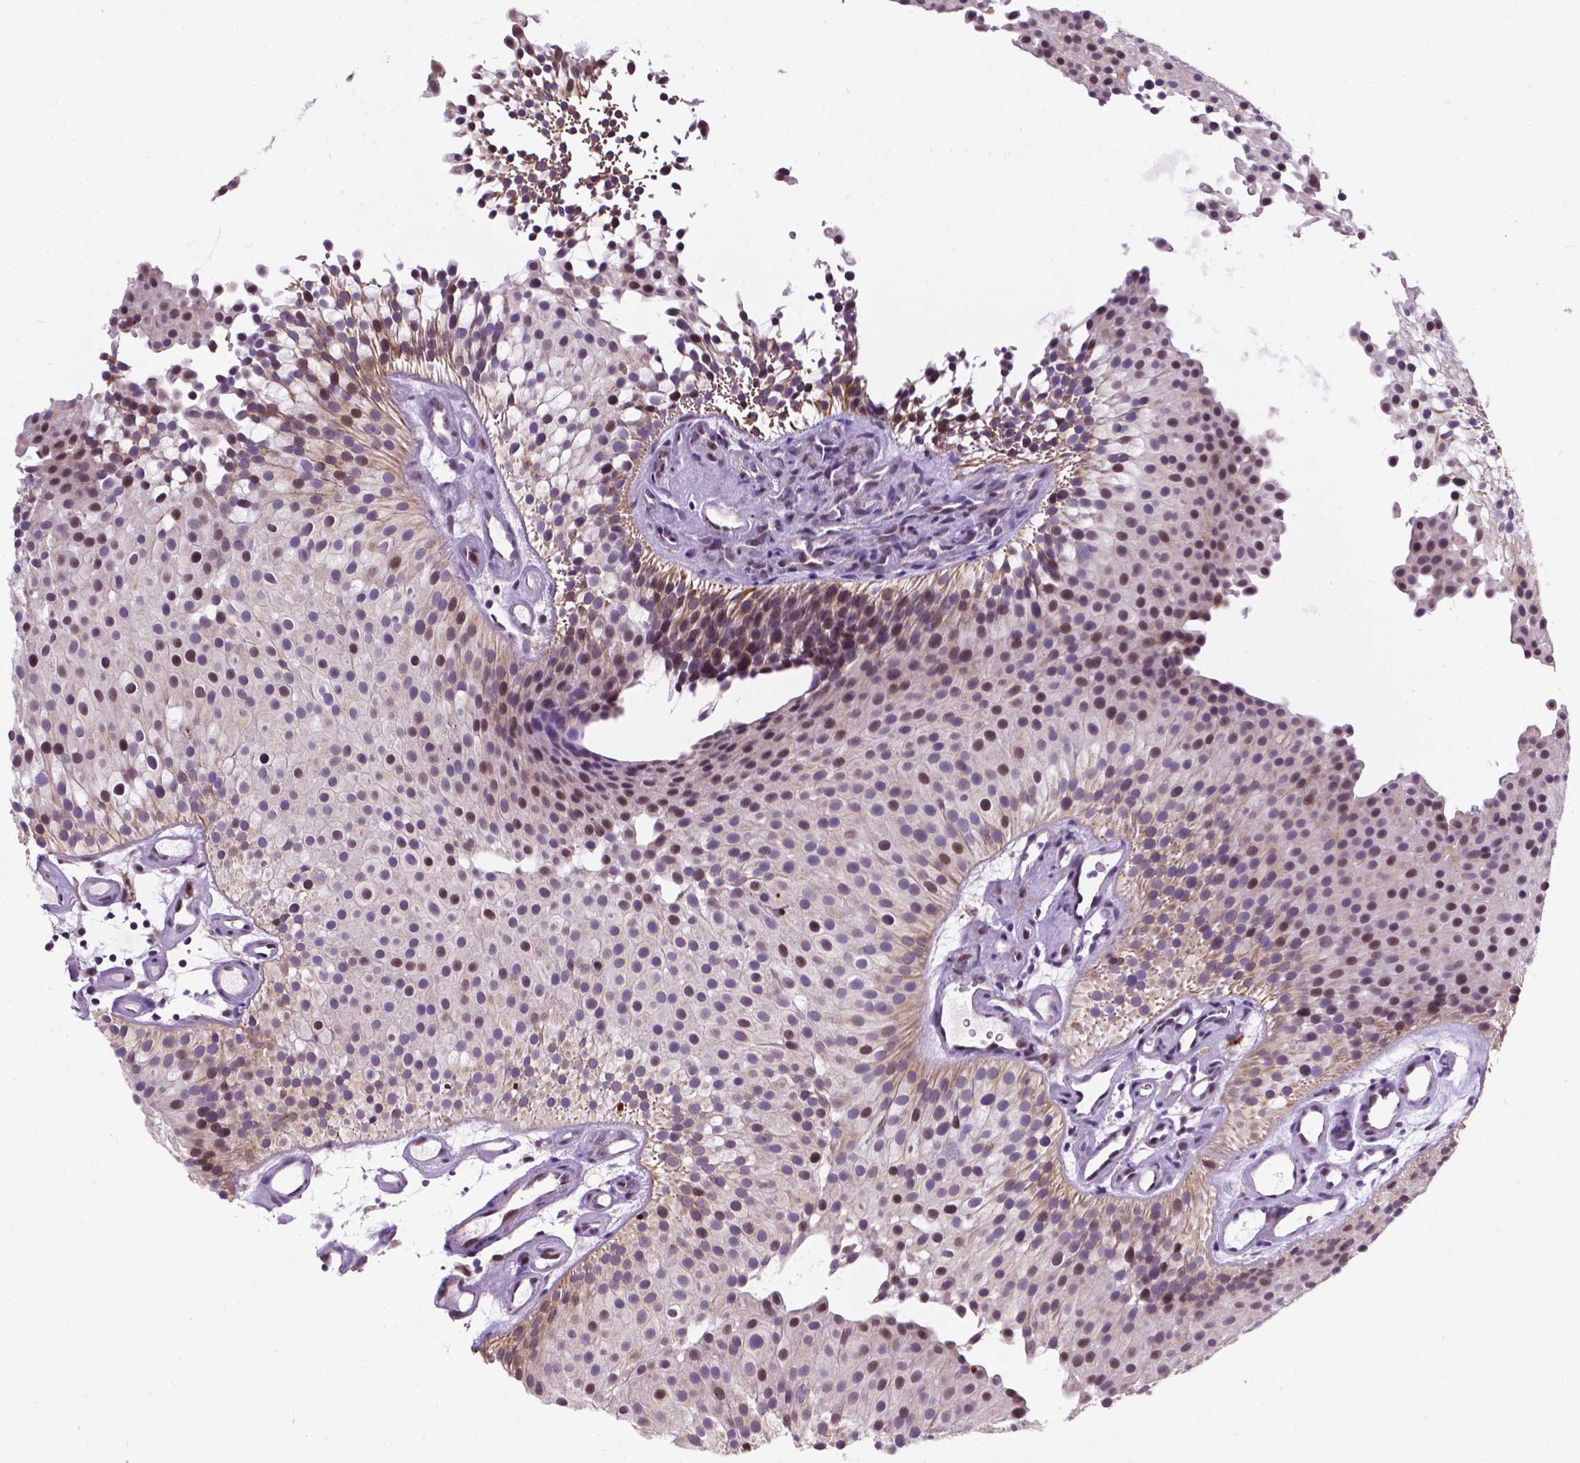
{"staining": {"intensity": "weak", "quantity": "25%-75%", "location": "cytoplasmic/membranous,nuclear"}, "tissue": "urothelial cancer", "cell_type": "Tumor cells", "image_type": "cancer", "snomed": [{"axis": "morphology", "description": "Urothelial carcinoma, Low grade"}, {"axis": "topography", "description": "Urinary bladder"}], "caption": "Approximately 25%-75% of tumor cells in human urothelial cancer display weak cytoplasmic/membranous and nuclear protein expression as visualized by brown immunohistochemical staining.", "gene": "SMAD3", "patient": {"sex": "female", "age": 87}}